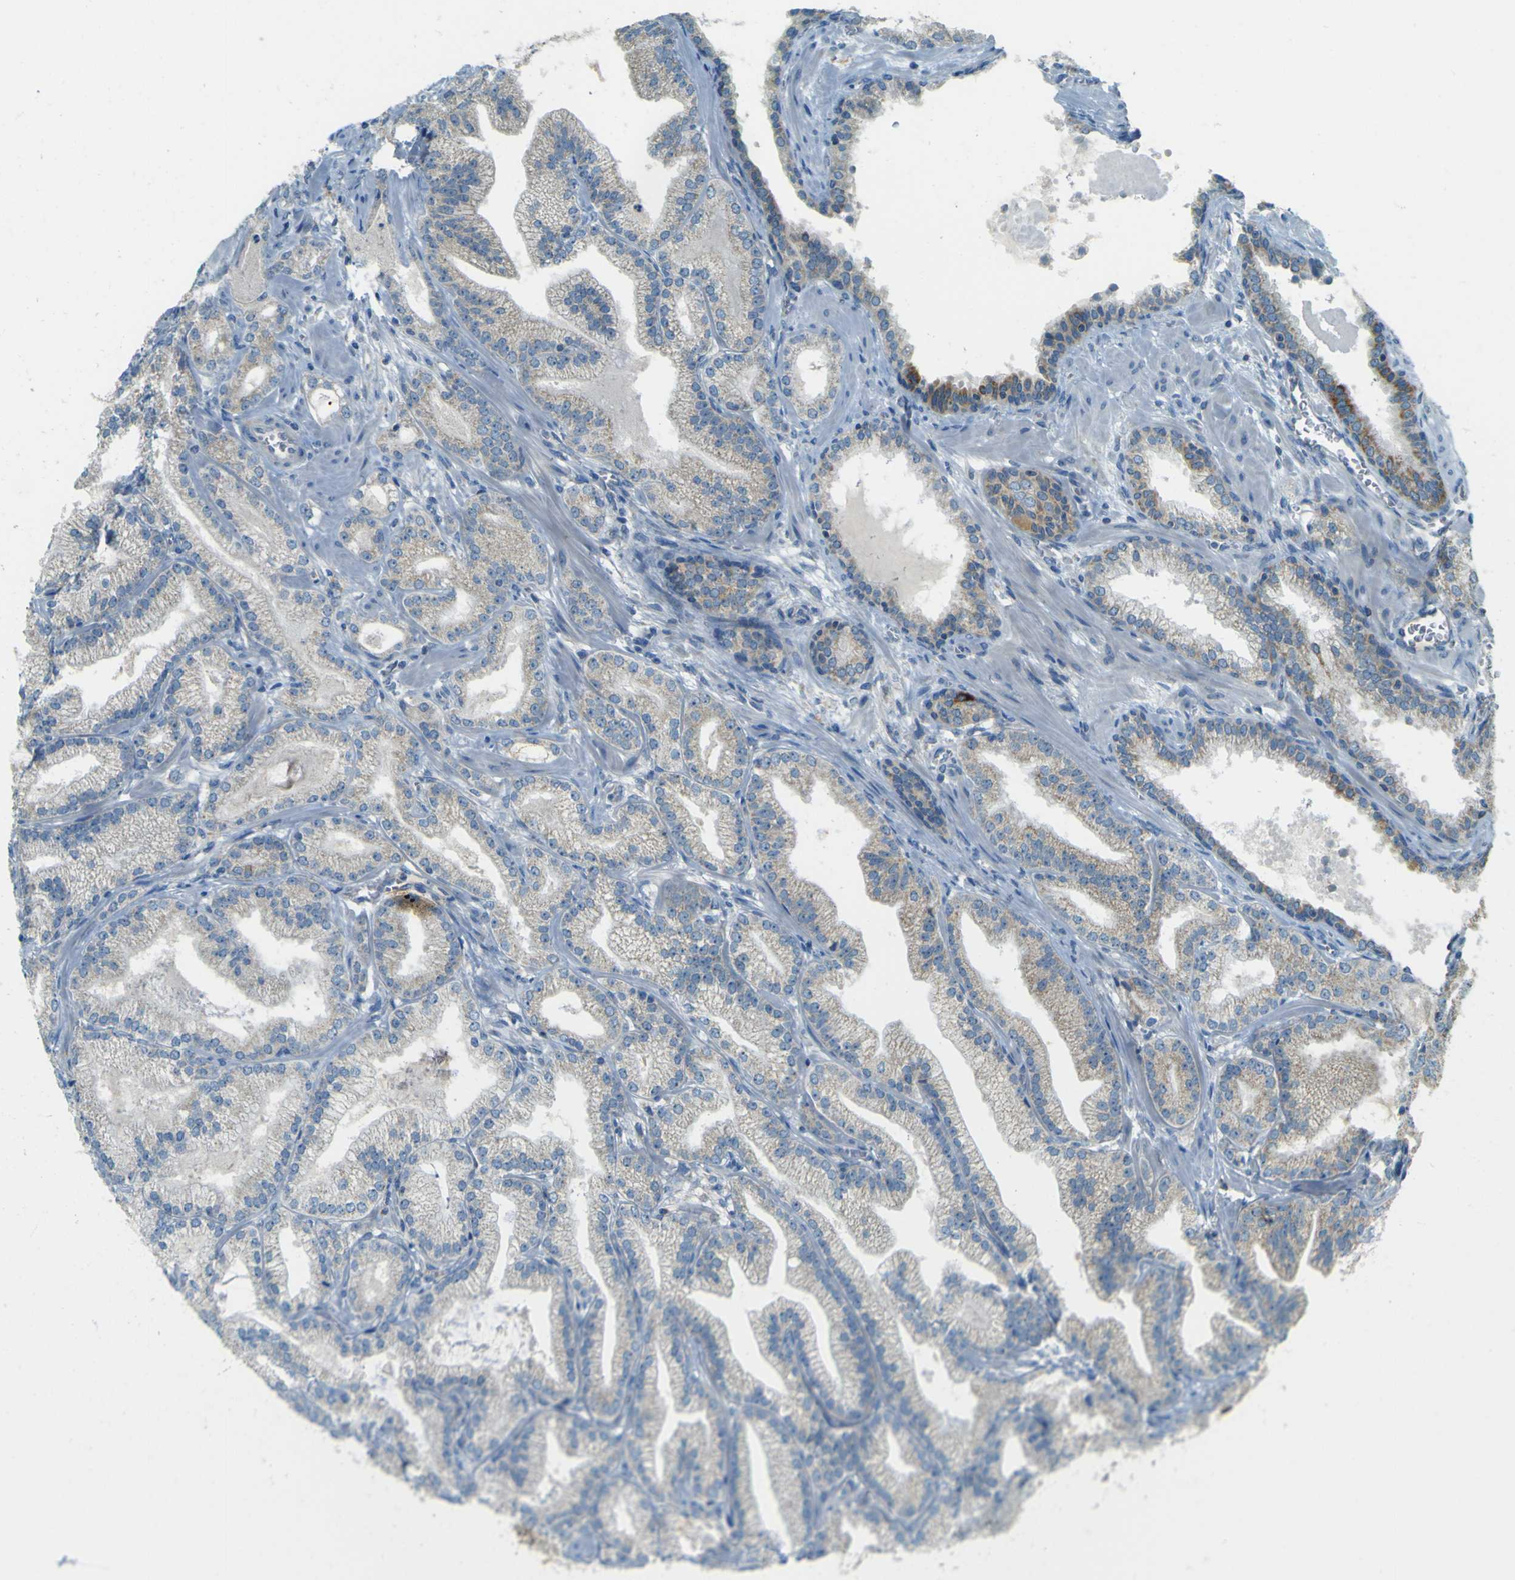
{"staining": {"intensity": "negative", "quantity": "none", "location": "none"}, "tissue": "prostate cancer", "cell_type": "Tumor cells", "image_type": "cancer", "snomed": [{"axis": "morphology", "description": "Adenocarcinoma, Medium grade"}, {"axis": "topography", "description": "Prostate"}], "caption": "A micrograph of human prostate adenocarcinoma (medium-grade) is negative for staining in tumor cells.", "gene": "FKTN", "patient": {"sex": "male", "age": 72}}